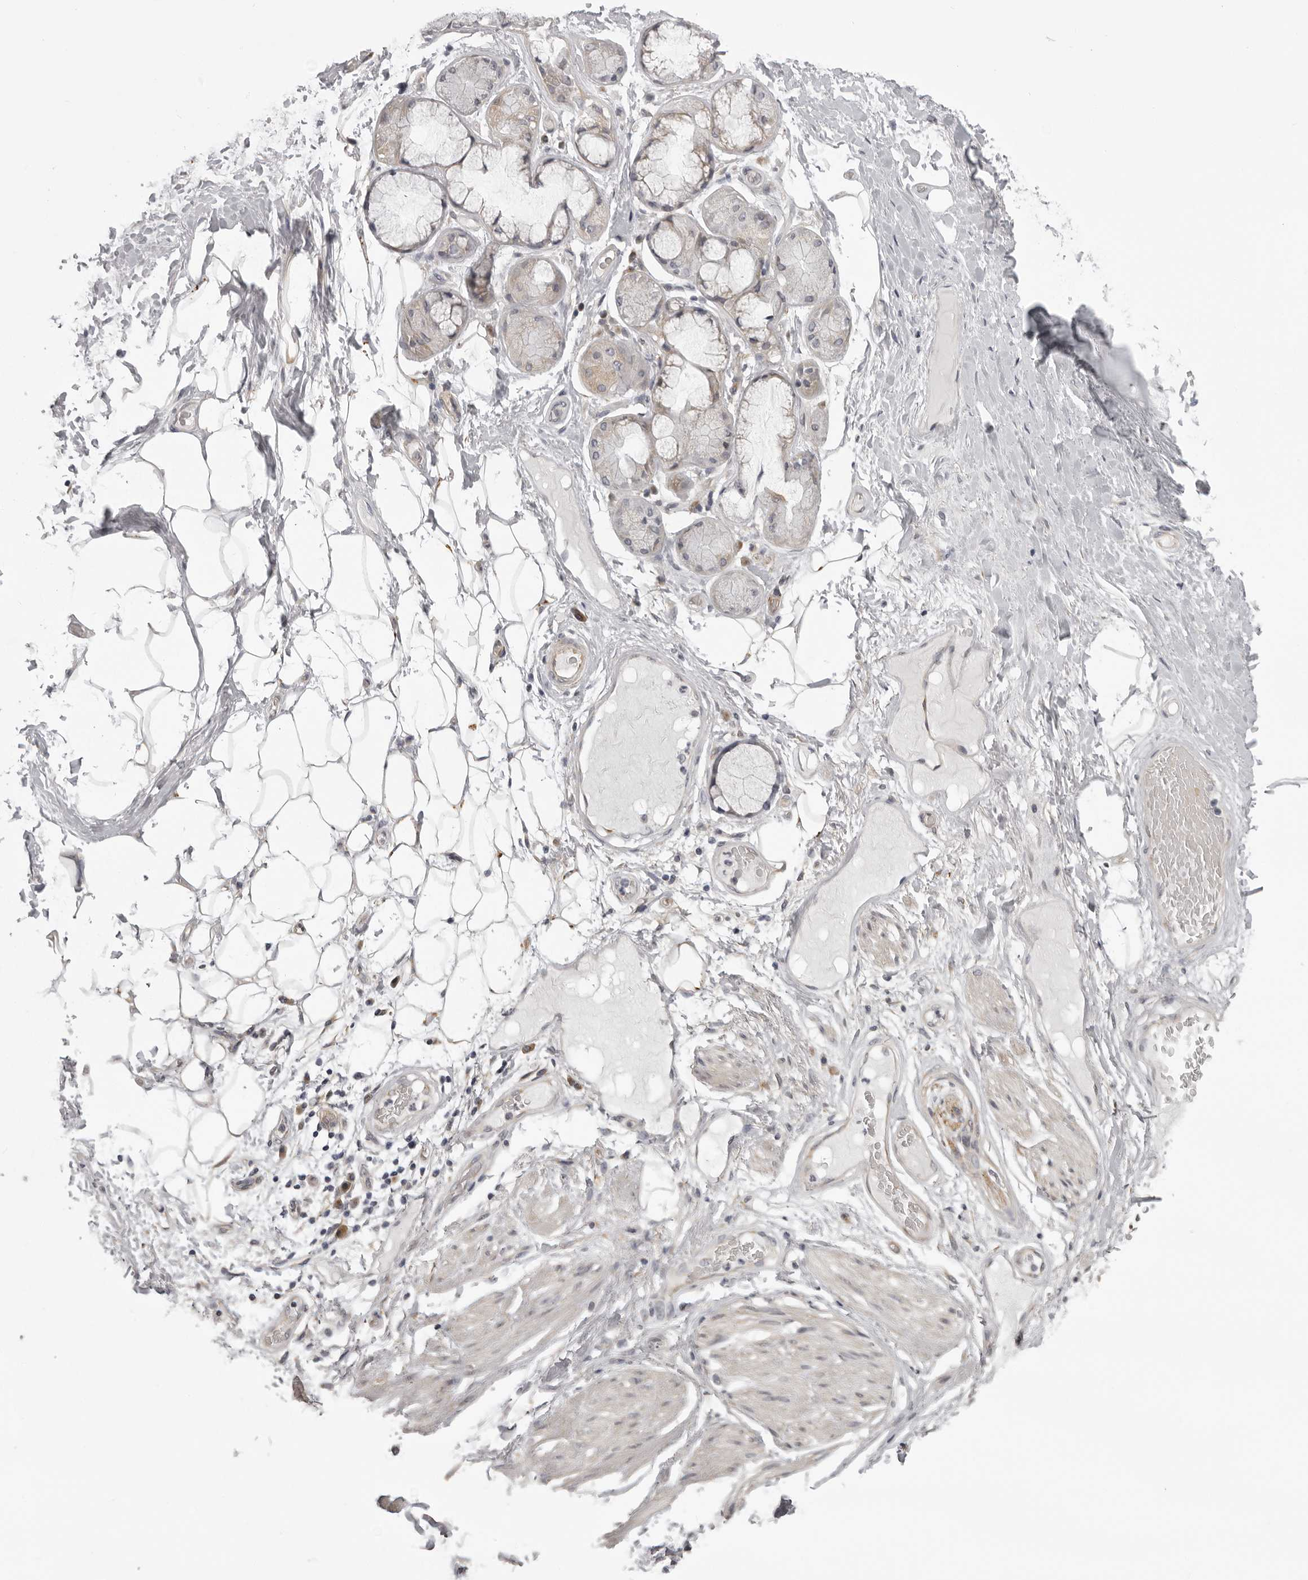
{"staining": {"intensity": "negative", "quantity": "none", "location": "none"}, "tissue": "adipose tissue", "cell_type": "Adipocytes", "image_type": "normal", "snomed": [{"axis": "morphology", "description": "Normal tissue, NOS"}, {"axis": "topography", "description": "Bronchus"}], "caption": "A histopathology image of adipose tissue stained for a protein reveals no brown staining in adipocytes. (DAB (3,3'-diaminobenzidine) immunohistochemistry (IHC), high magnification).", "gene": "EPHA10", "patient": {"sex": "male", "age": 66}}